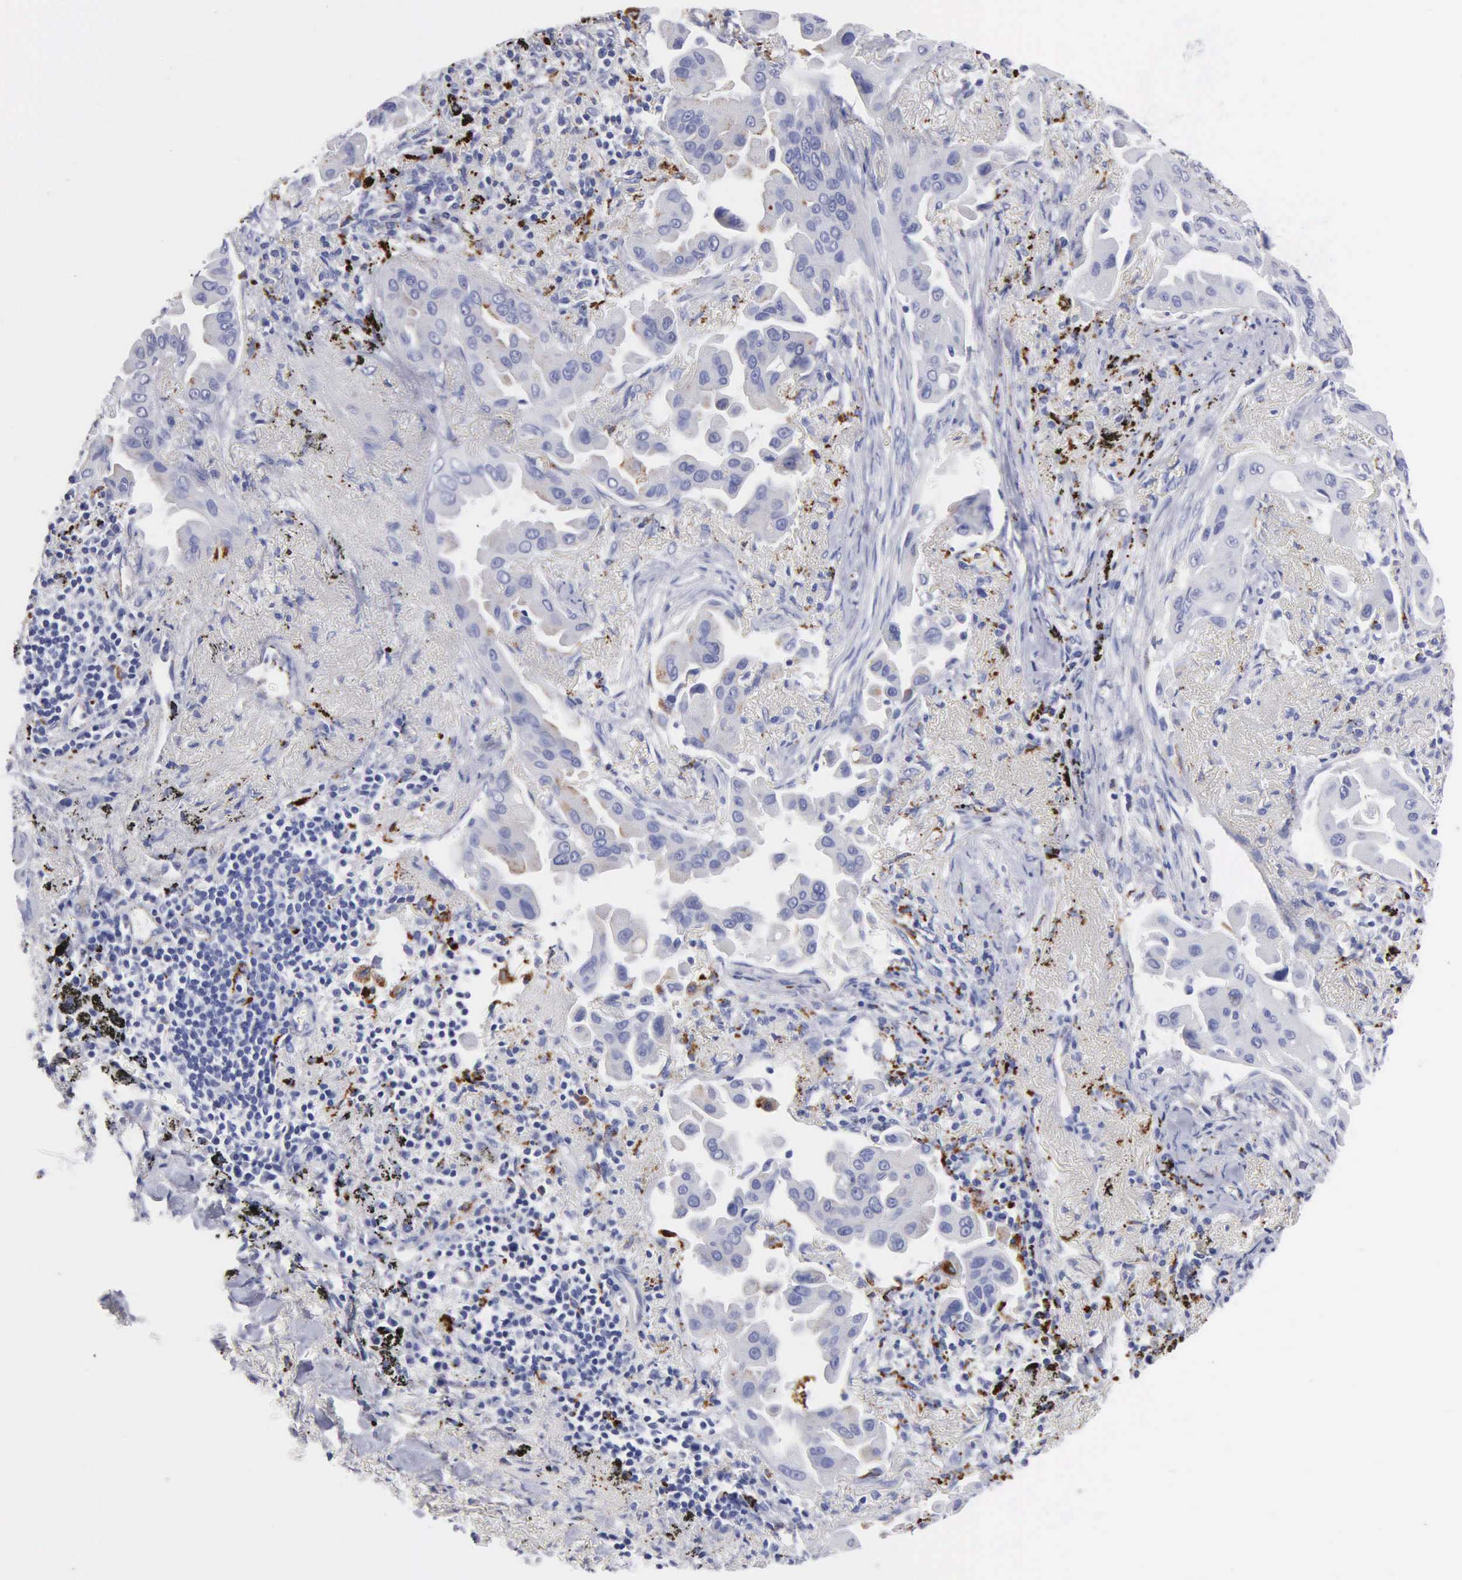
{"staining": {"intensity": "negative", "quantity": "none", "location": "none"}, "tissue": "lung cancer", "cell_type": "Tumor cells", "image_type": "cancer", "snomed": [{"axis": "morphology", "description": "Adenocarcinoma, NOS"}, {"axis": "topography", "description": "Lung"}], "caption": "DAB immunohistochemical staining of lung cancer reveals no significant positivity in tumor cells.", "gene": "CTSL", "patient": {"sex": "male", "age": 68}}